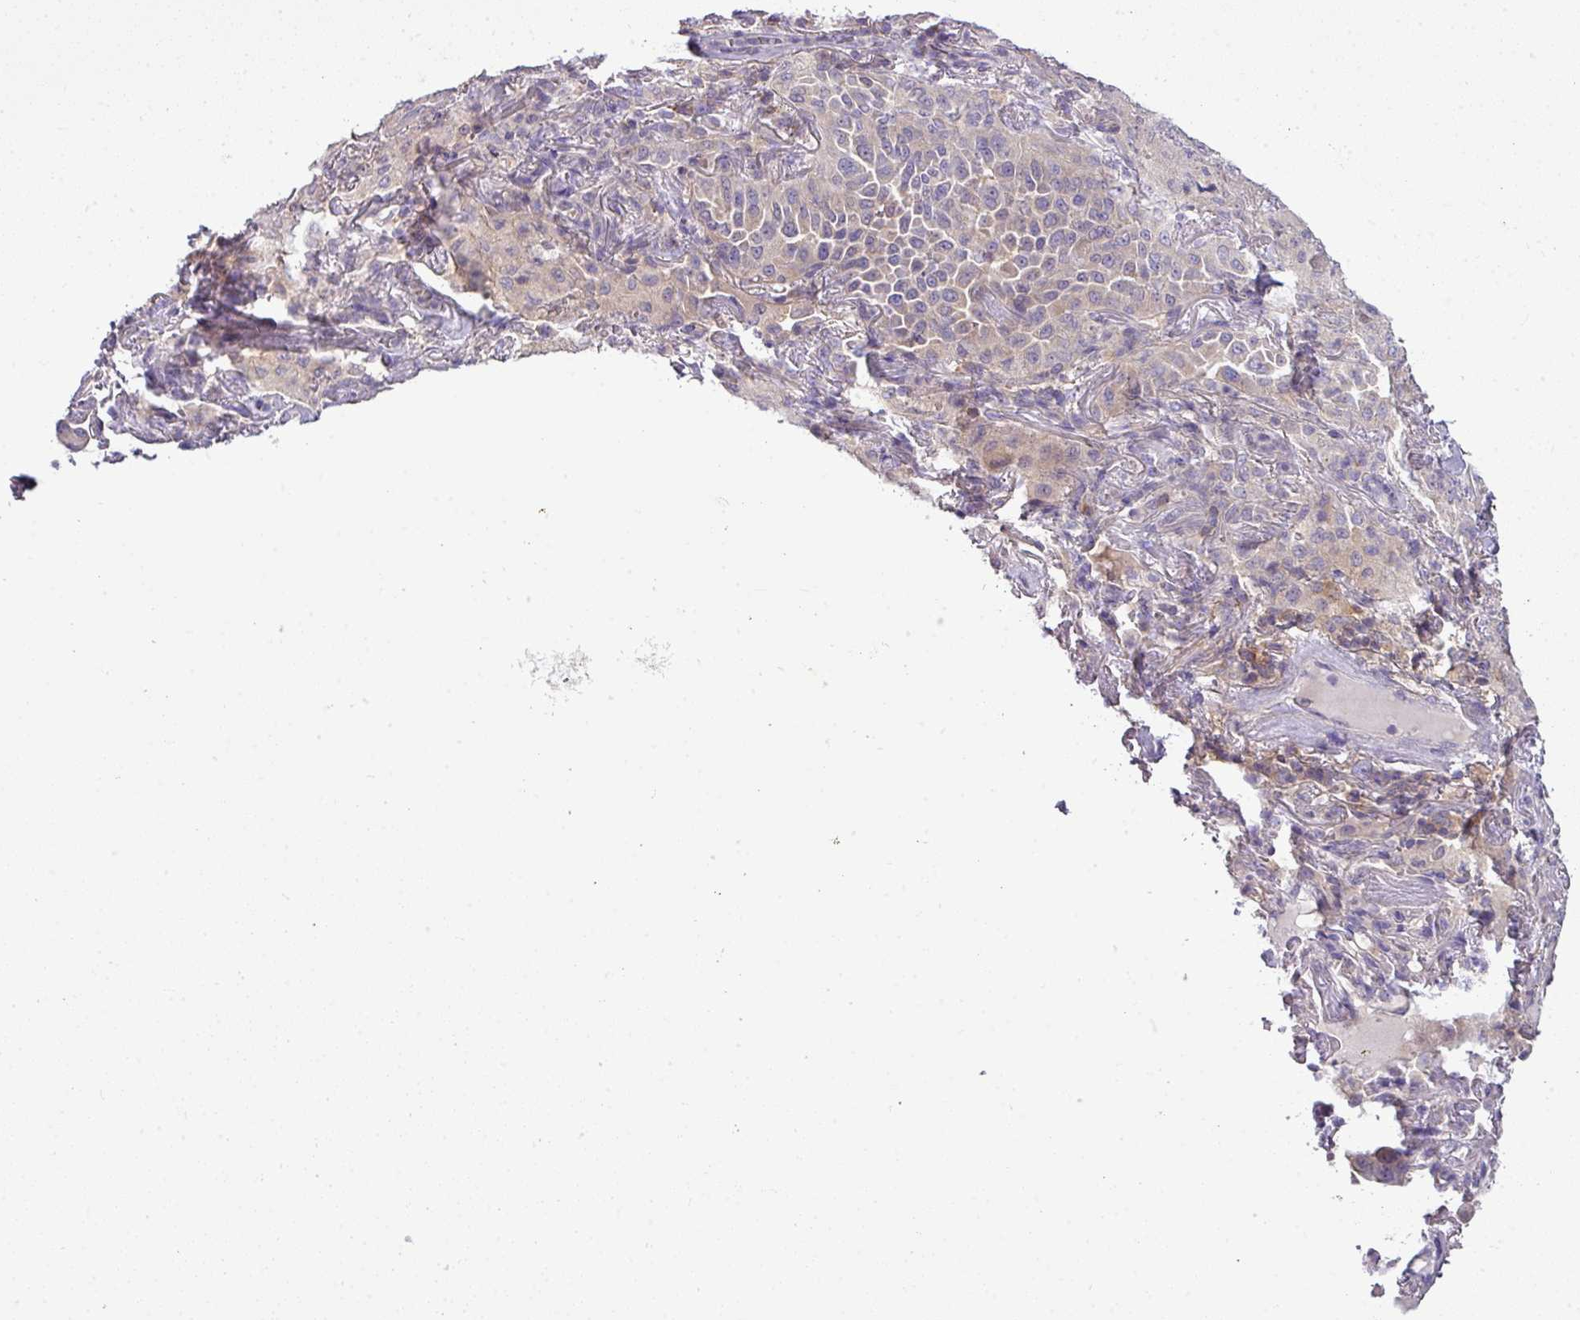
{"staining": {"intensity": "negative", "quantity": "none", "location": "none"}, "tissue": "lung cancer", "cell_type": "Tumor cells", "image_type": "cancer", "snomed": [{"axis": "morphology", "description": "Adenocarcinoma, NOS"}, {"axis": "topography", "description": "Lung"}], "caption": "Lung cancer (adenocarcinoma) was stained to show a protein in brown. There is no significant expression in tumor cells.", "gene": "STAT5A", "patient": {"sex": "female", "age": 69}}